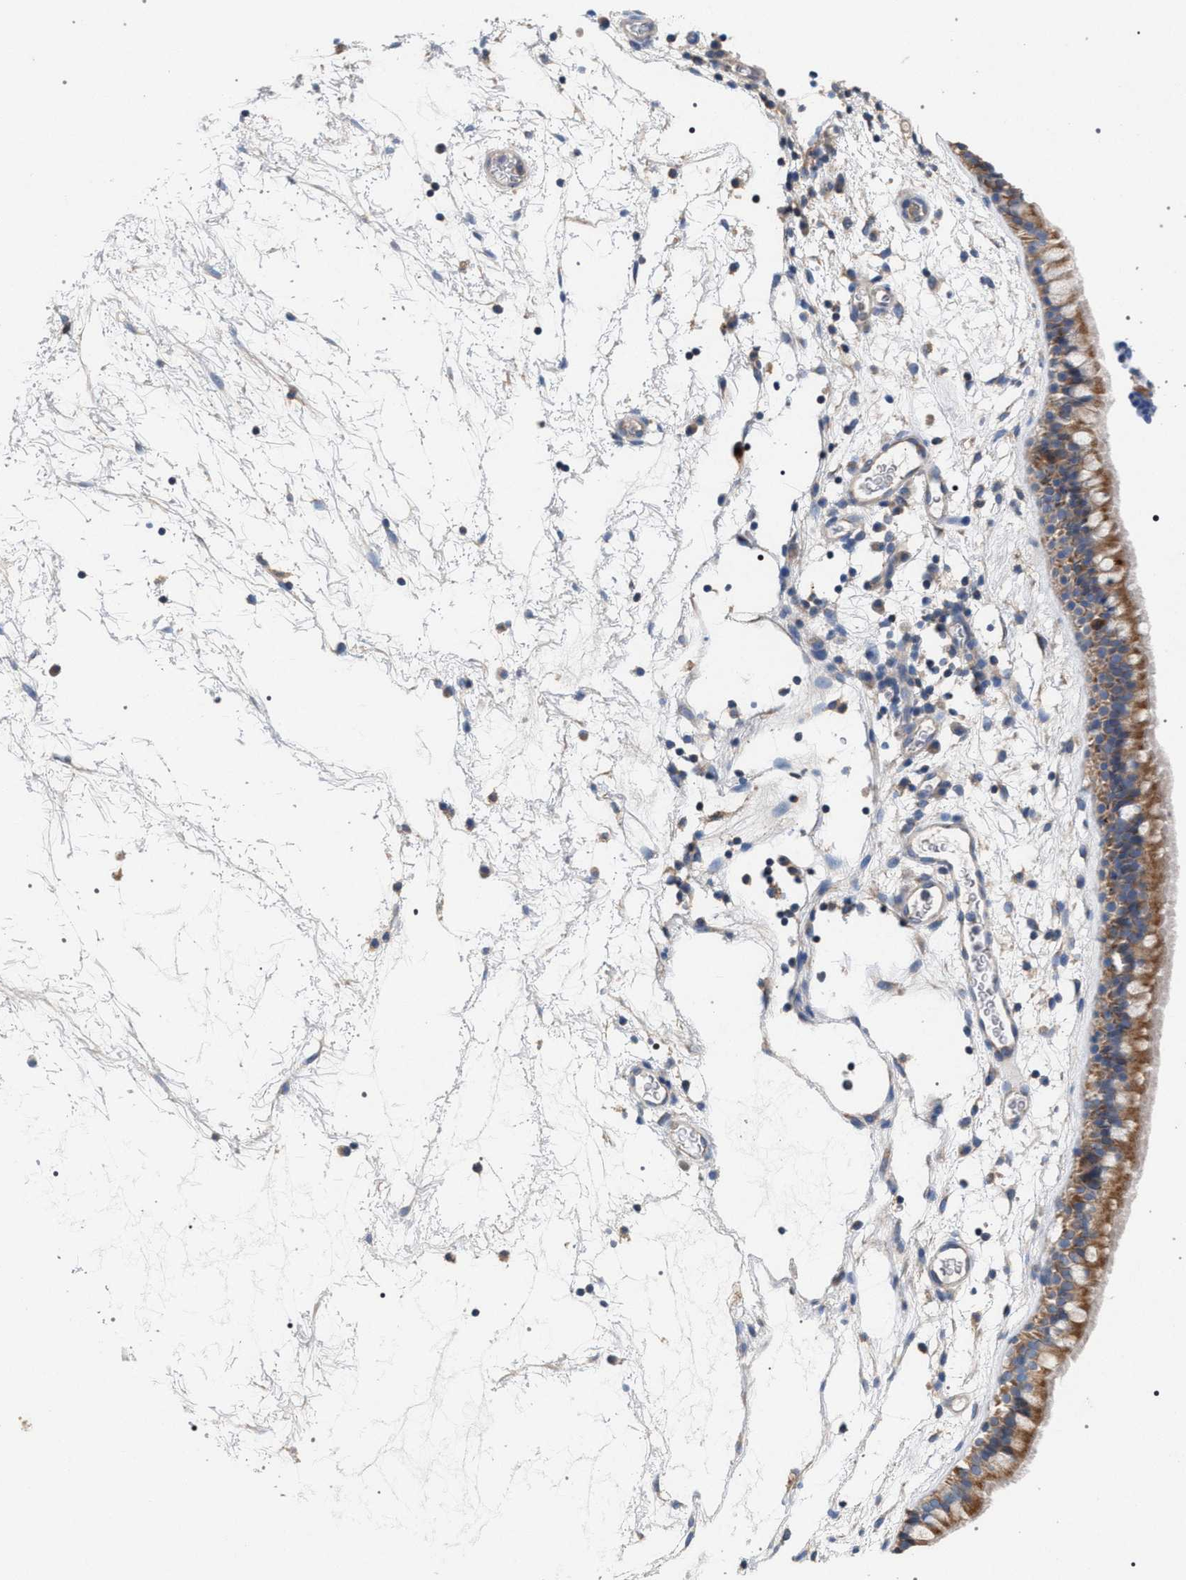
{"staining": {"intensity": "moderate", "quantity": ">75%", "location": "cytoplasmic/membranous"}, "tissue": "nasopharynx", "cell_type": "Respiratory epithelial cells", "image_type": "normal", "snomed": [{"axis": "morphology", "description": "Normal tissue, NOS"}, {"axis": "morphology", "description": "Inflammation, NOS"}, {"axis": "topography", "description": "Nasopharynx"}], "caption": "Moderate cytoplasmic/membranous protein staining is present in approximately >75% of respiratory epithelial cells in nasopharynx.", "gene": "VPS13A", "patient": {"sex": "male", "age": 48}}